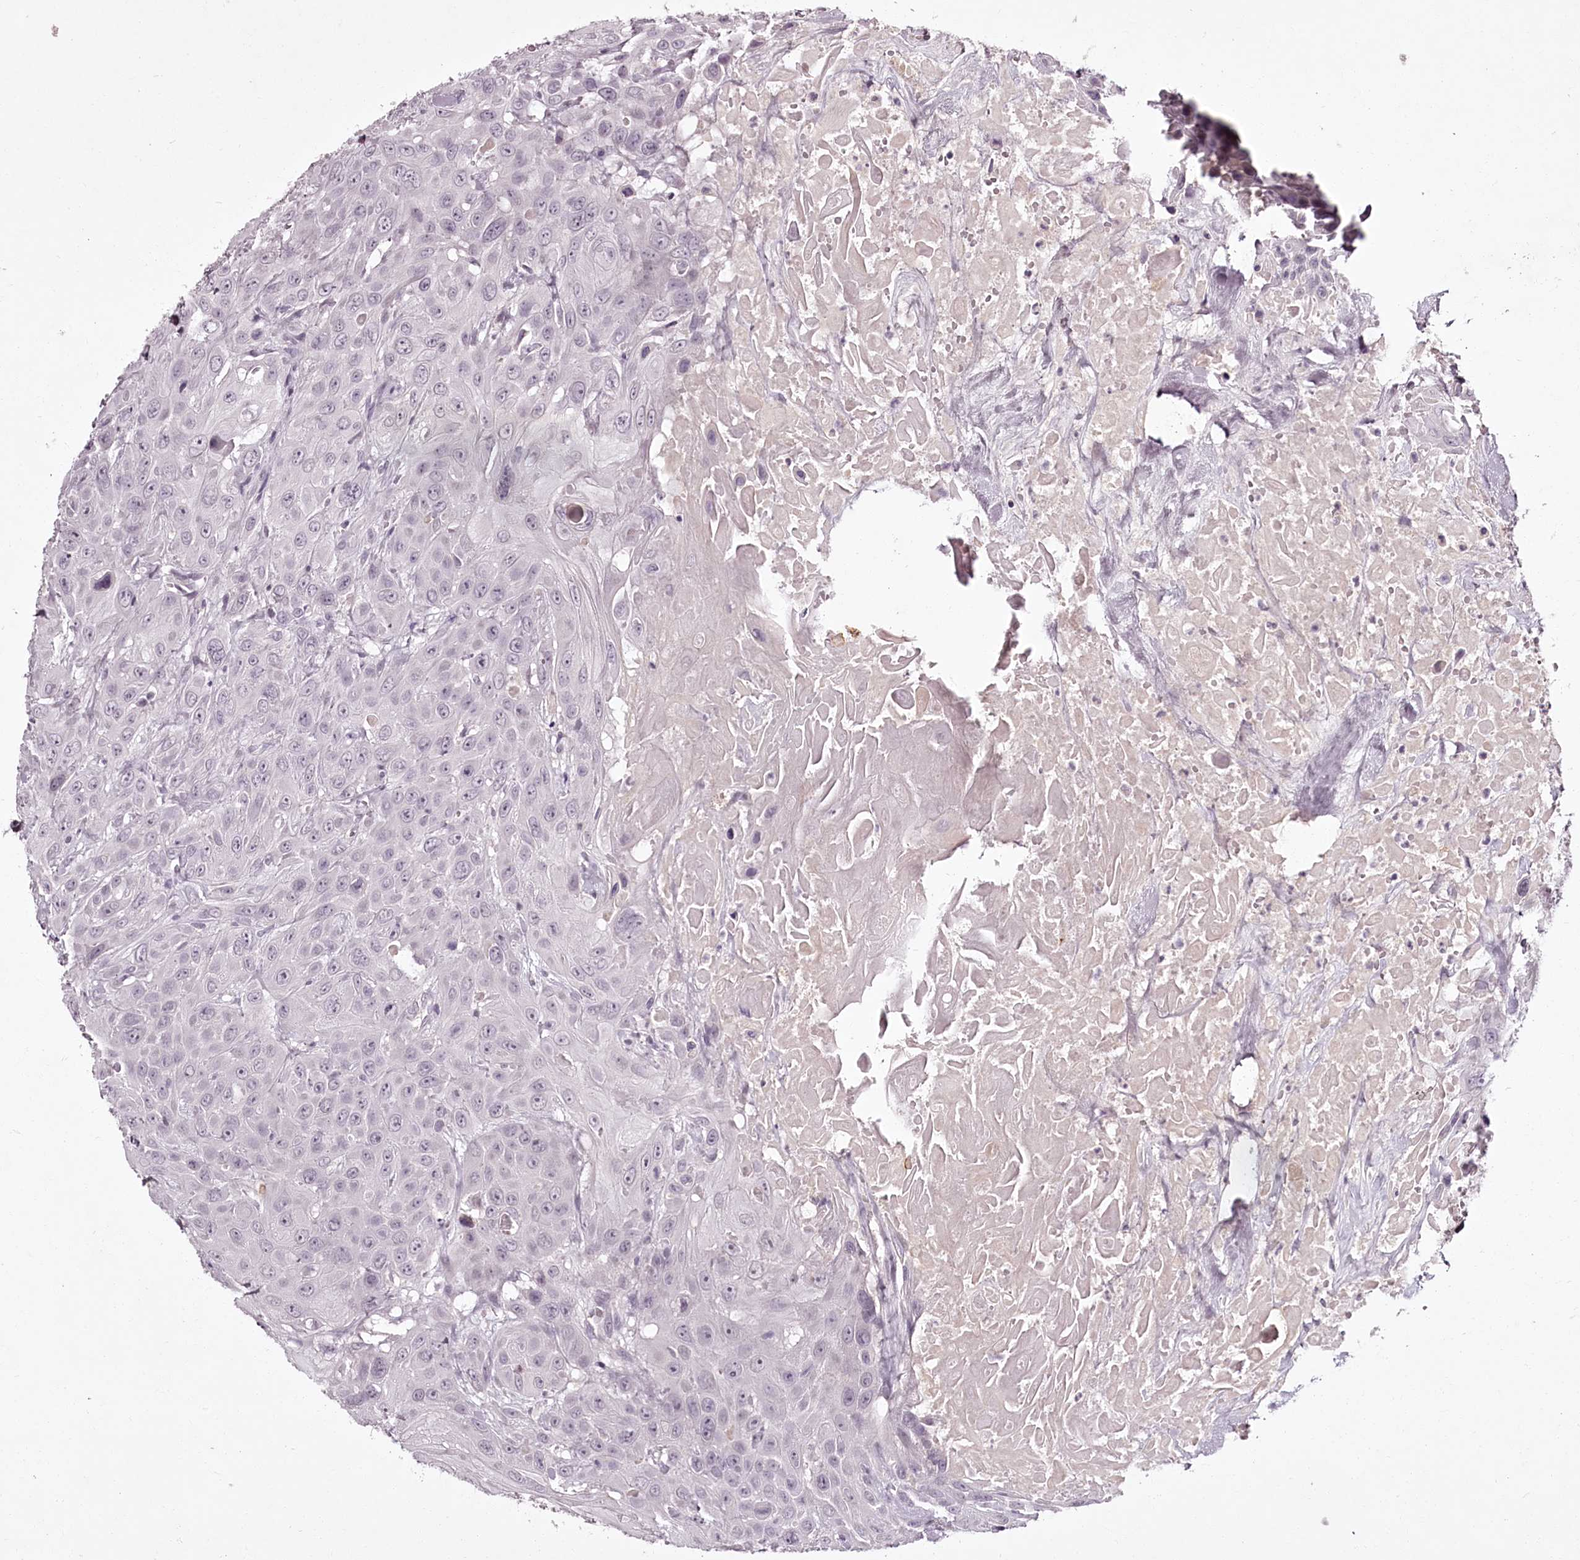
{"staining": {"intensity": "negative", "quantity": "none", "location": "none"}, "tissue": "head and neck cancer", "cell_type": "Tumor cells", "image_type": "cancer", "snomed": [{"axis": "morphology", "description": "Squamous cell carcinoma, NOS"}, {"axis": "topography", "description": "Head-Neck"}], "caption": "High power microscopy photomicrograph of an immunohistochemistry (IHC) photomicrograph of head and neck cancer, revealing no significant expression in tumor cells.", "gene": "RBMXL2", "patient": {"sex": "male", "age": 81}}